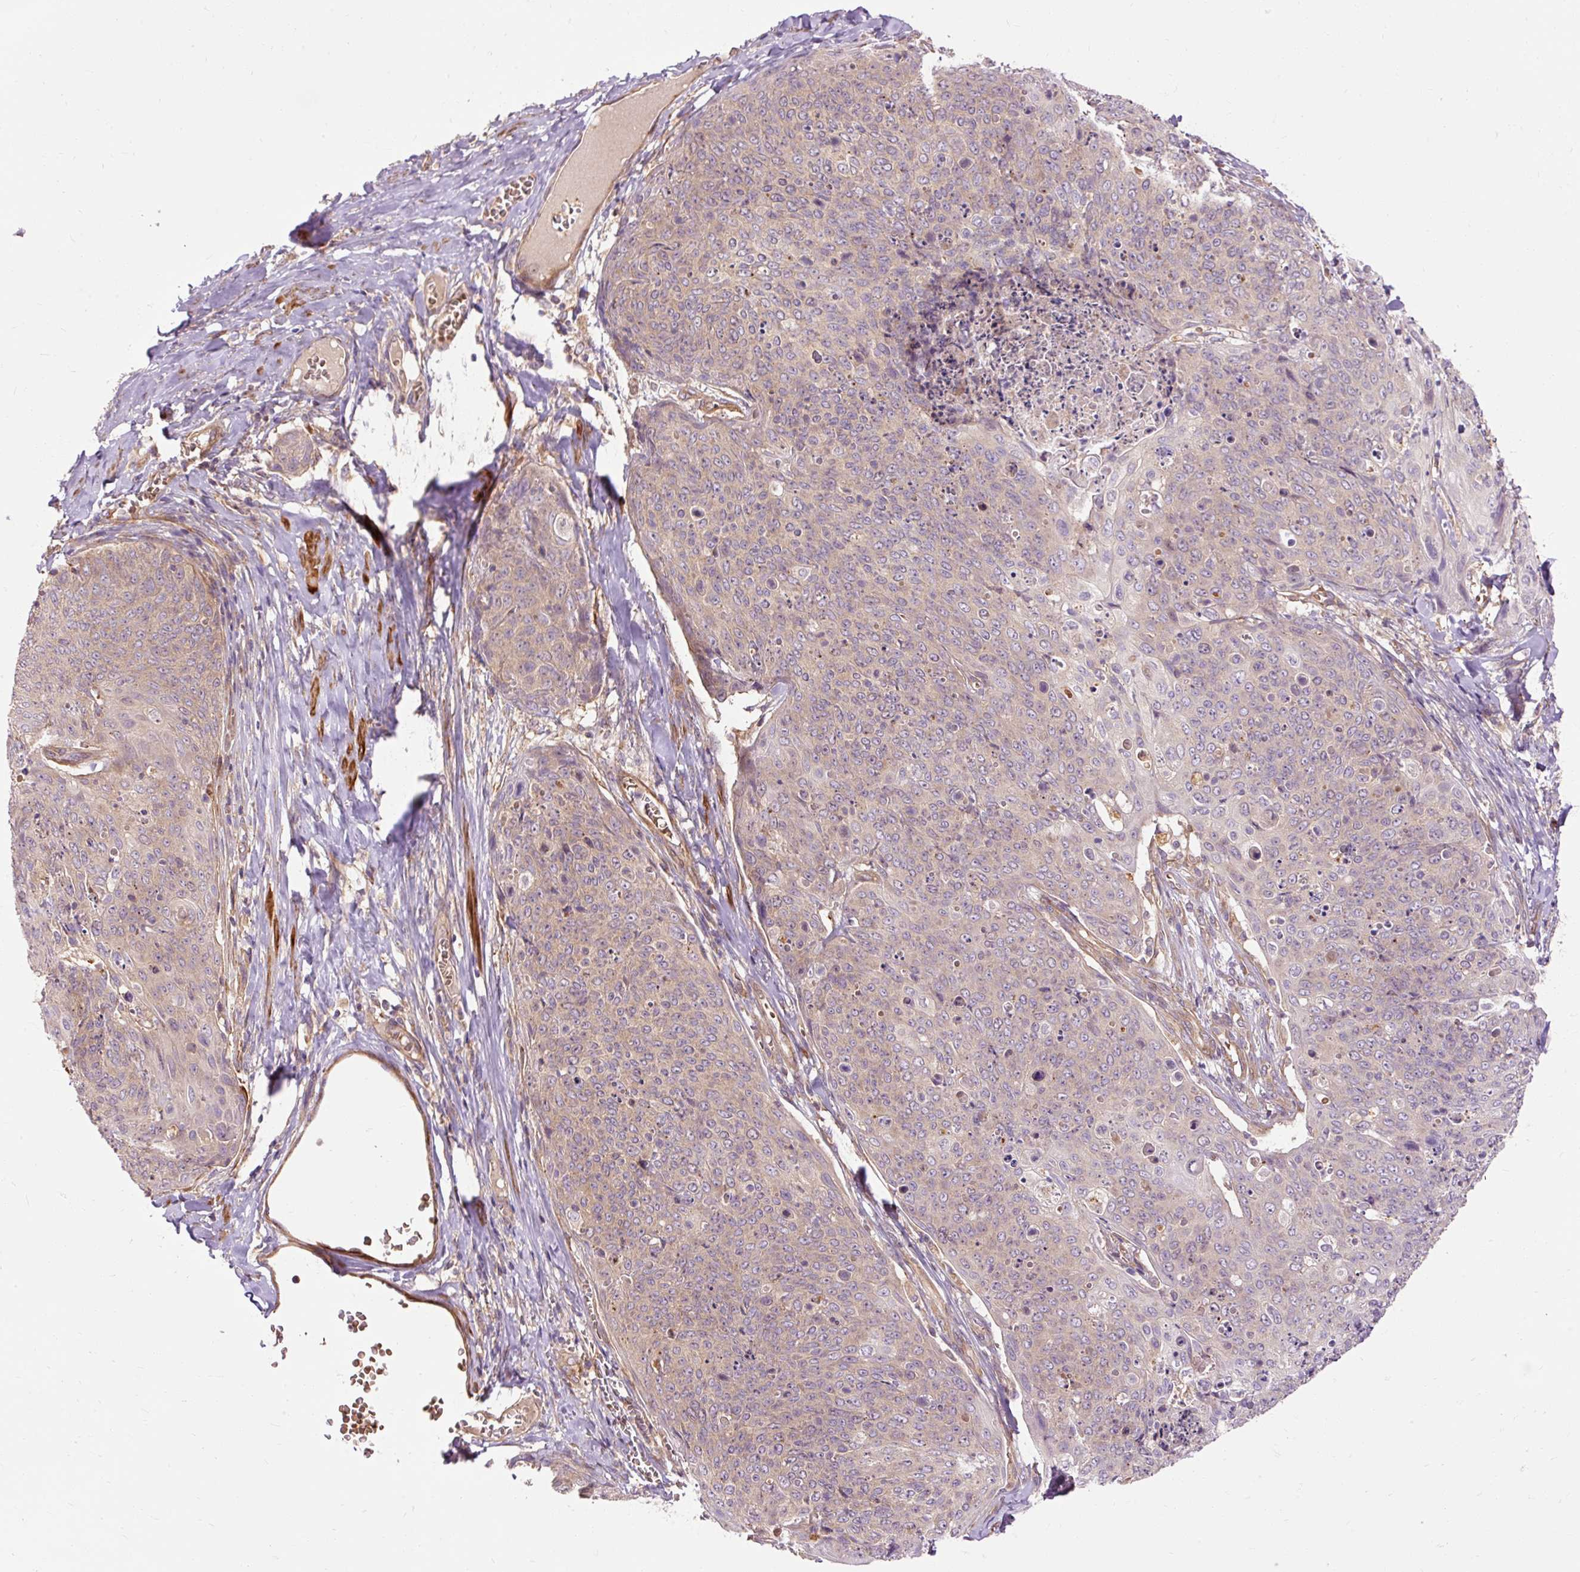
{"staining": {"intensity": "weak", "quantity": "<25%", "location": "cytoplasmic/membranous"}, "tissue": "skin cancer", "cell_type": "Tumor cells", "image_type": "cancer", "snomed": [{"axis": "morphology", "description": "Squamous cell carcinoma, NOS"}, {"axis": "topography", "description": "Skin"}, {"axis": "topography", "description": "Vulva"}], "caption": "The photomicrograph displays no significant expression in tumor cells of skin cancer. (Immunohistochemistry, brightfield microscopy, high magnification).", "gene": "RIPOR3", "patient": {"sex": "female", "age": 85}}